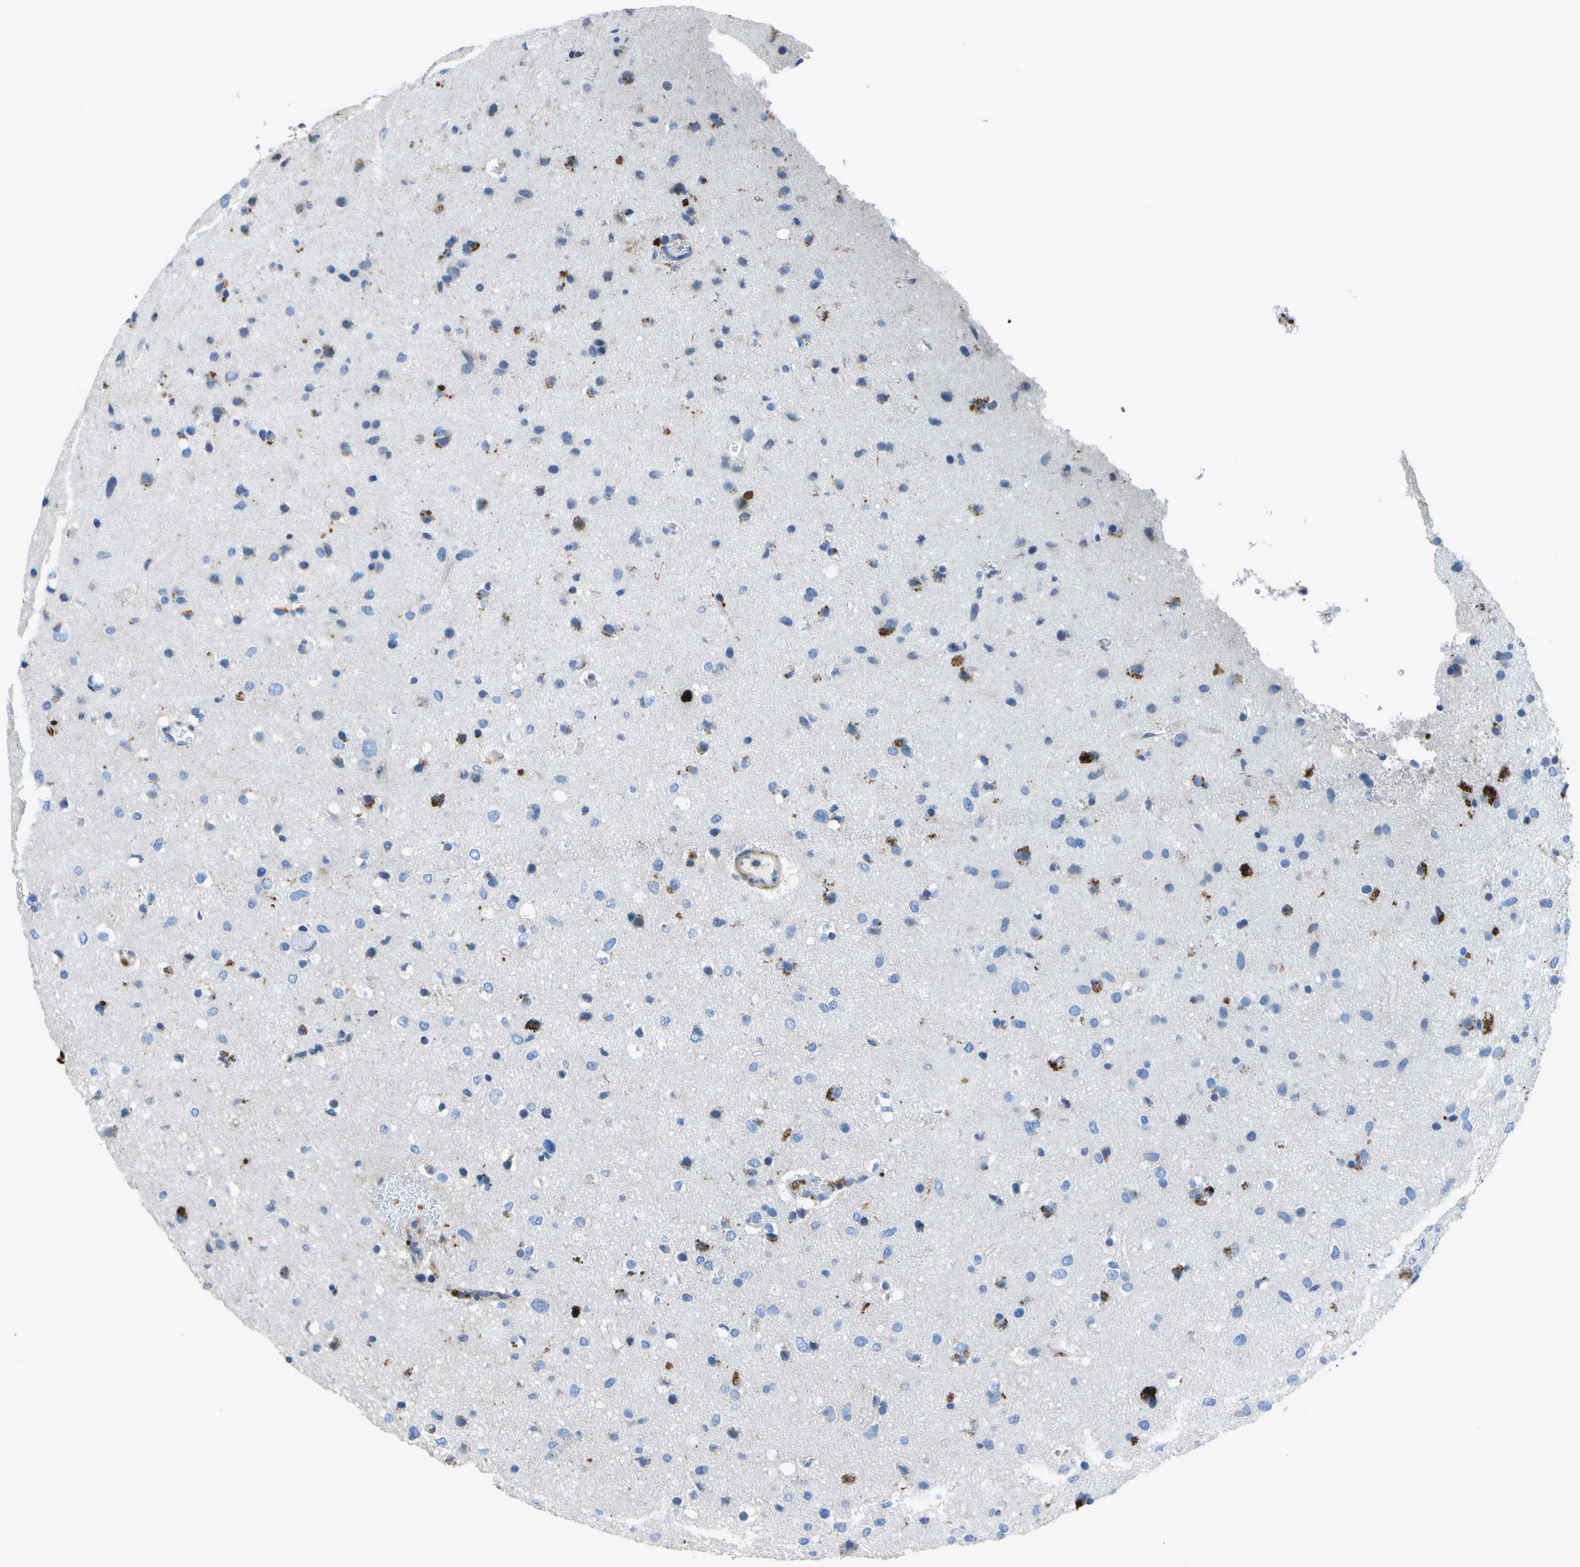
{"staining": {"intensity": "negative", "quantity": "none", "location": "none"}, "tissue": "glioma", "cell_type": "Tumor cells", "image_type": "cancer", "snomed": [{"axis": "morphology", "description": "Glioma, malignant, Low grade"}, {"axis": "topography", "description": "Brain"}], "caption": "DAB immunohistochemical staining of malignant low-grade glioma shows no significant expression in tumor cells.", "gene": "DCT", "patient": {"sex": "male", "age": 77}}